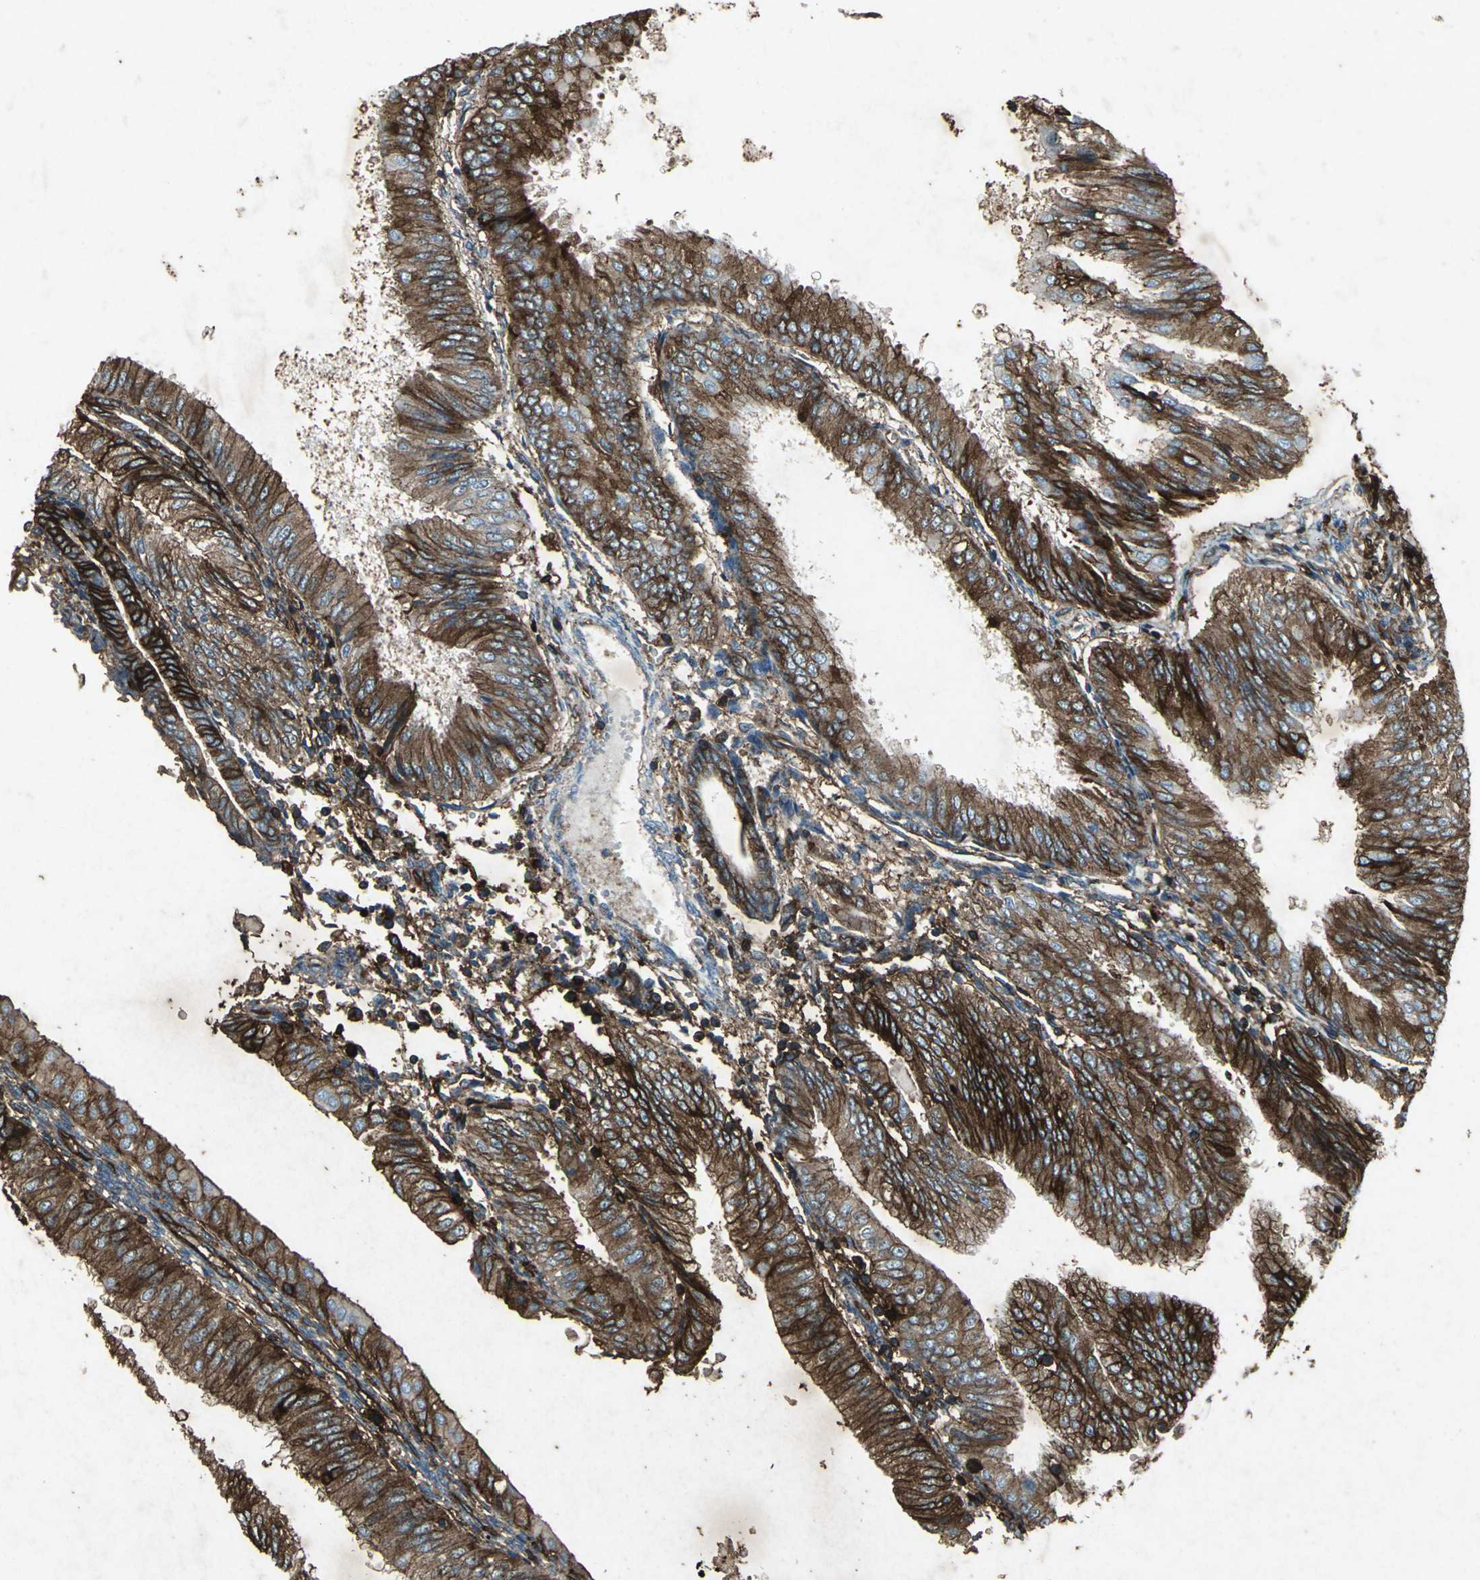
{"staining": {"intensity": "strong", "quantity": ">75%", "location": "cytoplasmic/membranous"}, "tissue": "endometrial cancer", "cell_type": "Tumor cells", "image_type": "cancer", "snomed": [{"axis": "morphology", "description": "Adenocarcinoma, NOS"}, {"axis": "topography", "description": "Endometrium"}], "caption": "Protein expression analysis of human endometrial cancer (adenocarcinoma) reveals strong cytoplasmic/membranous expression in about >75% of tumor cells. The staining is performed using DAB brown chromogen to label protein expression. The nuclei are counter-stained blue using hematoxylin.", "gene": "CCR6", "patient": {"sex": "female", "age": 53}}